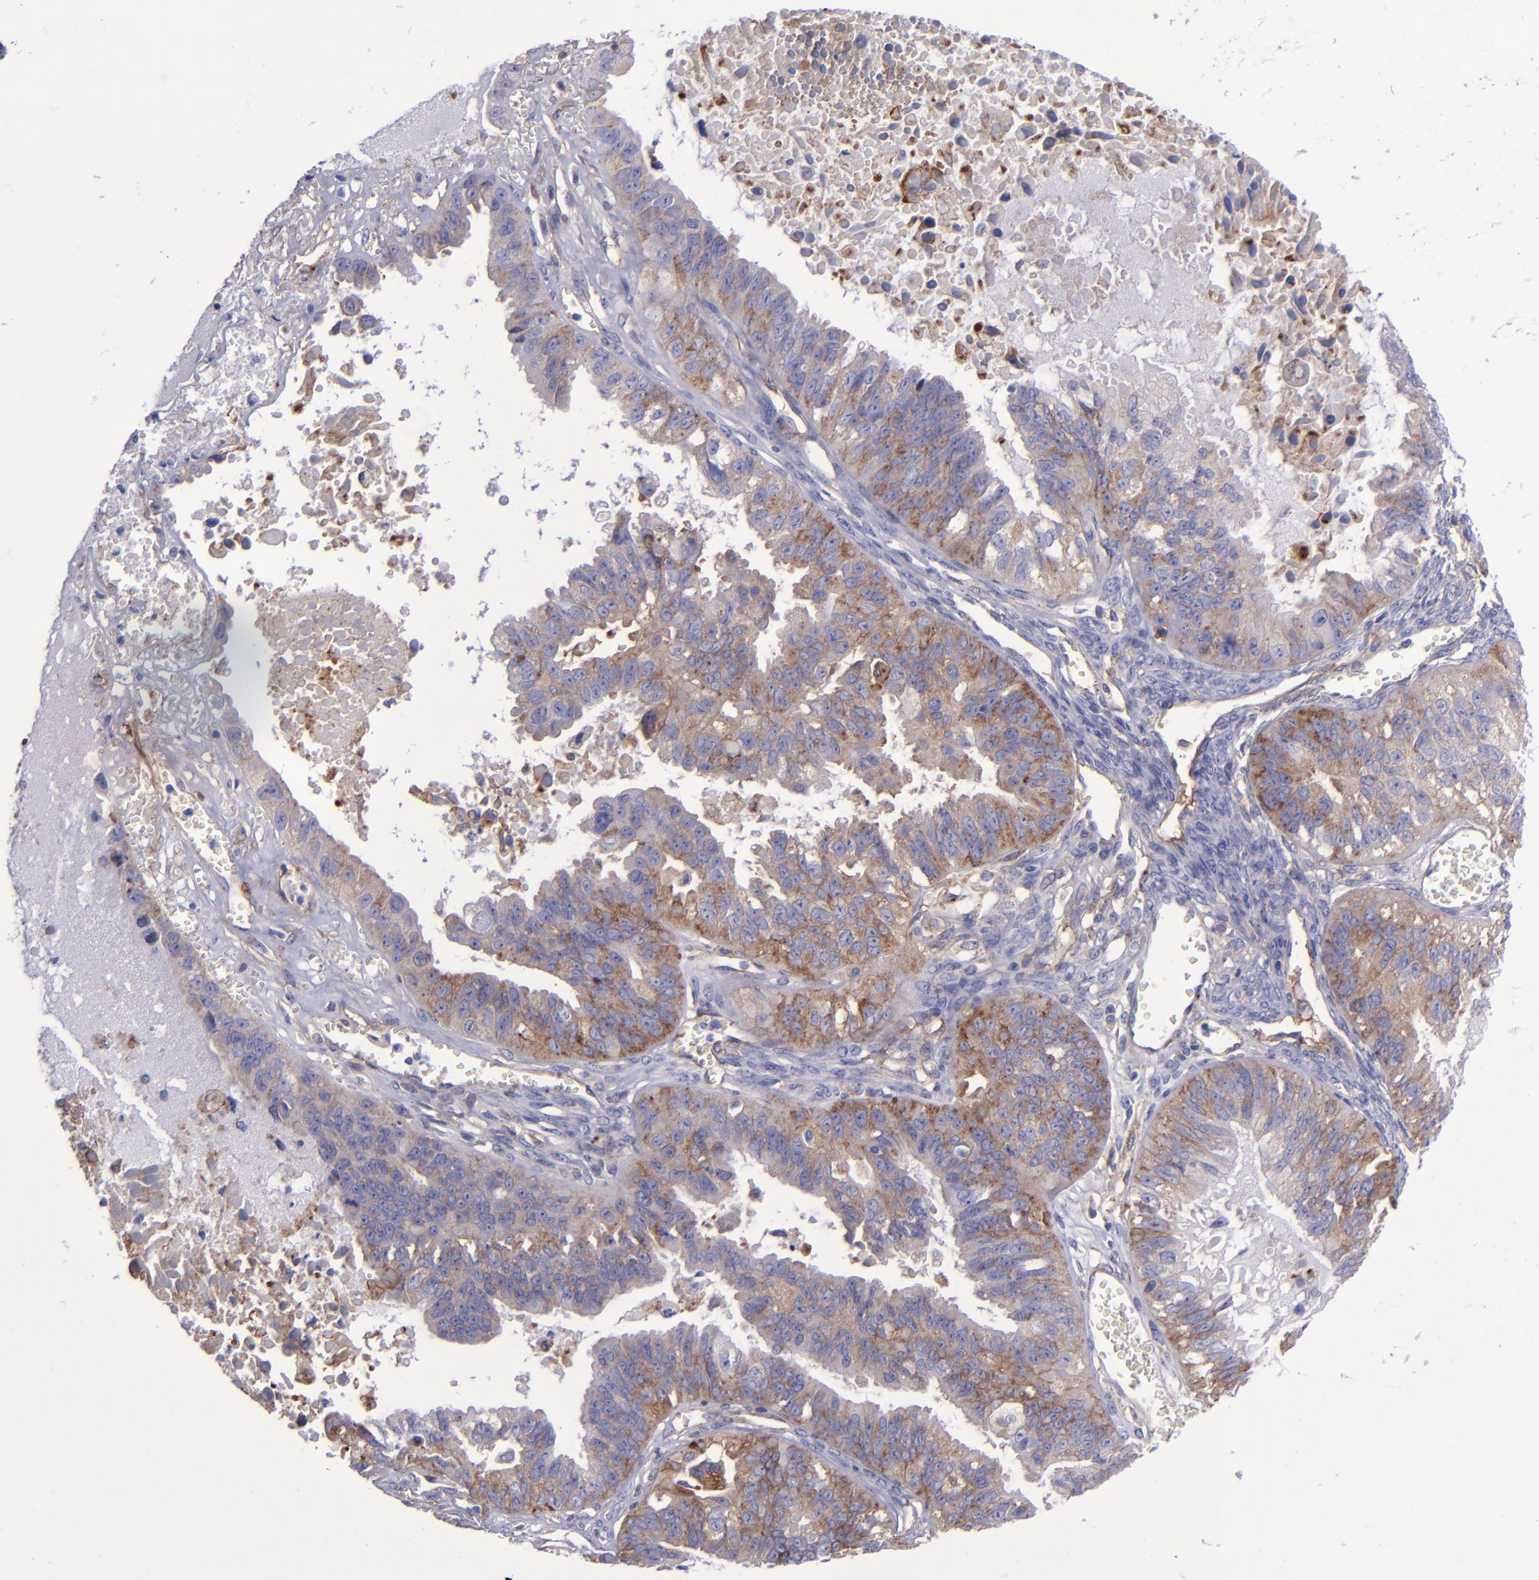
{"staining": {"intensity": "moderate", "quantity": "25%-75%", "location": "cytoplasmic/membranous"}, "tissue": "ovarian cancer", "cell_type": "Tumor cells", "image_type": "cancer", "snomed": [{"axis": "morphology", "description": "Carcinoma, endometroid"}, {"axis": "topography", "description": "Ovary"}], "caption": "IHC photomicrograph of neoplastic tissue: human ovarian endometroid carcinoma stained using immunohistochemistry demonstrates medium levels of moderate protein expression localized specifically in the cytoplasmic/membranous of tumor cells, appearing as a cytoplasmic/membranous brown color.", "gene": "ITGAV", "patient": {"sex": "female", "age": 85}}